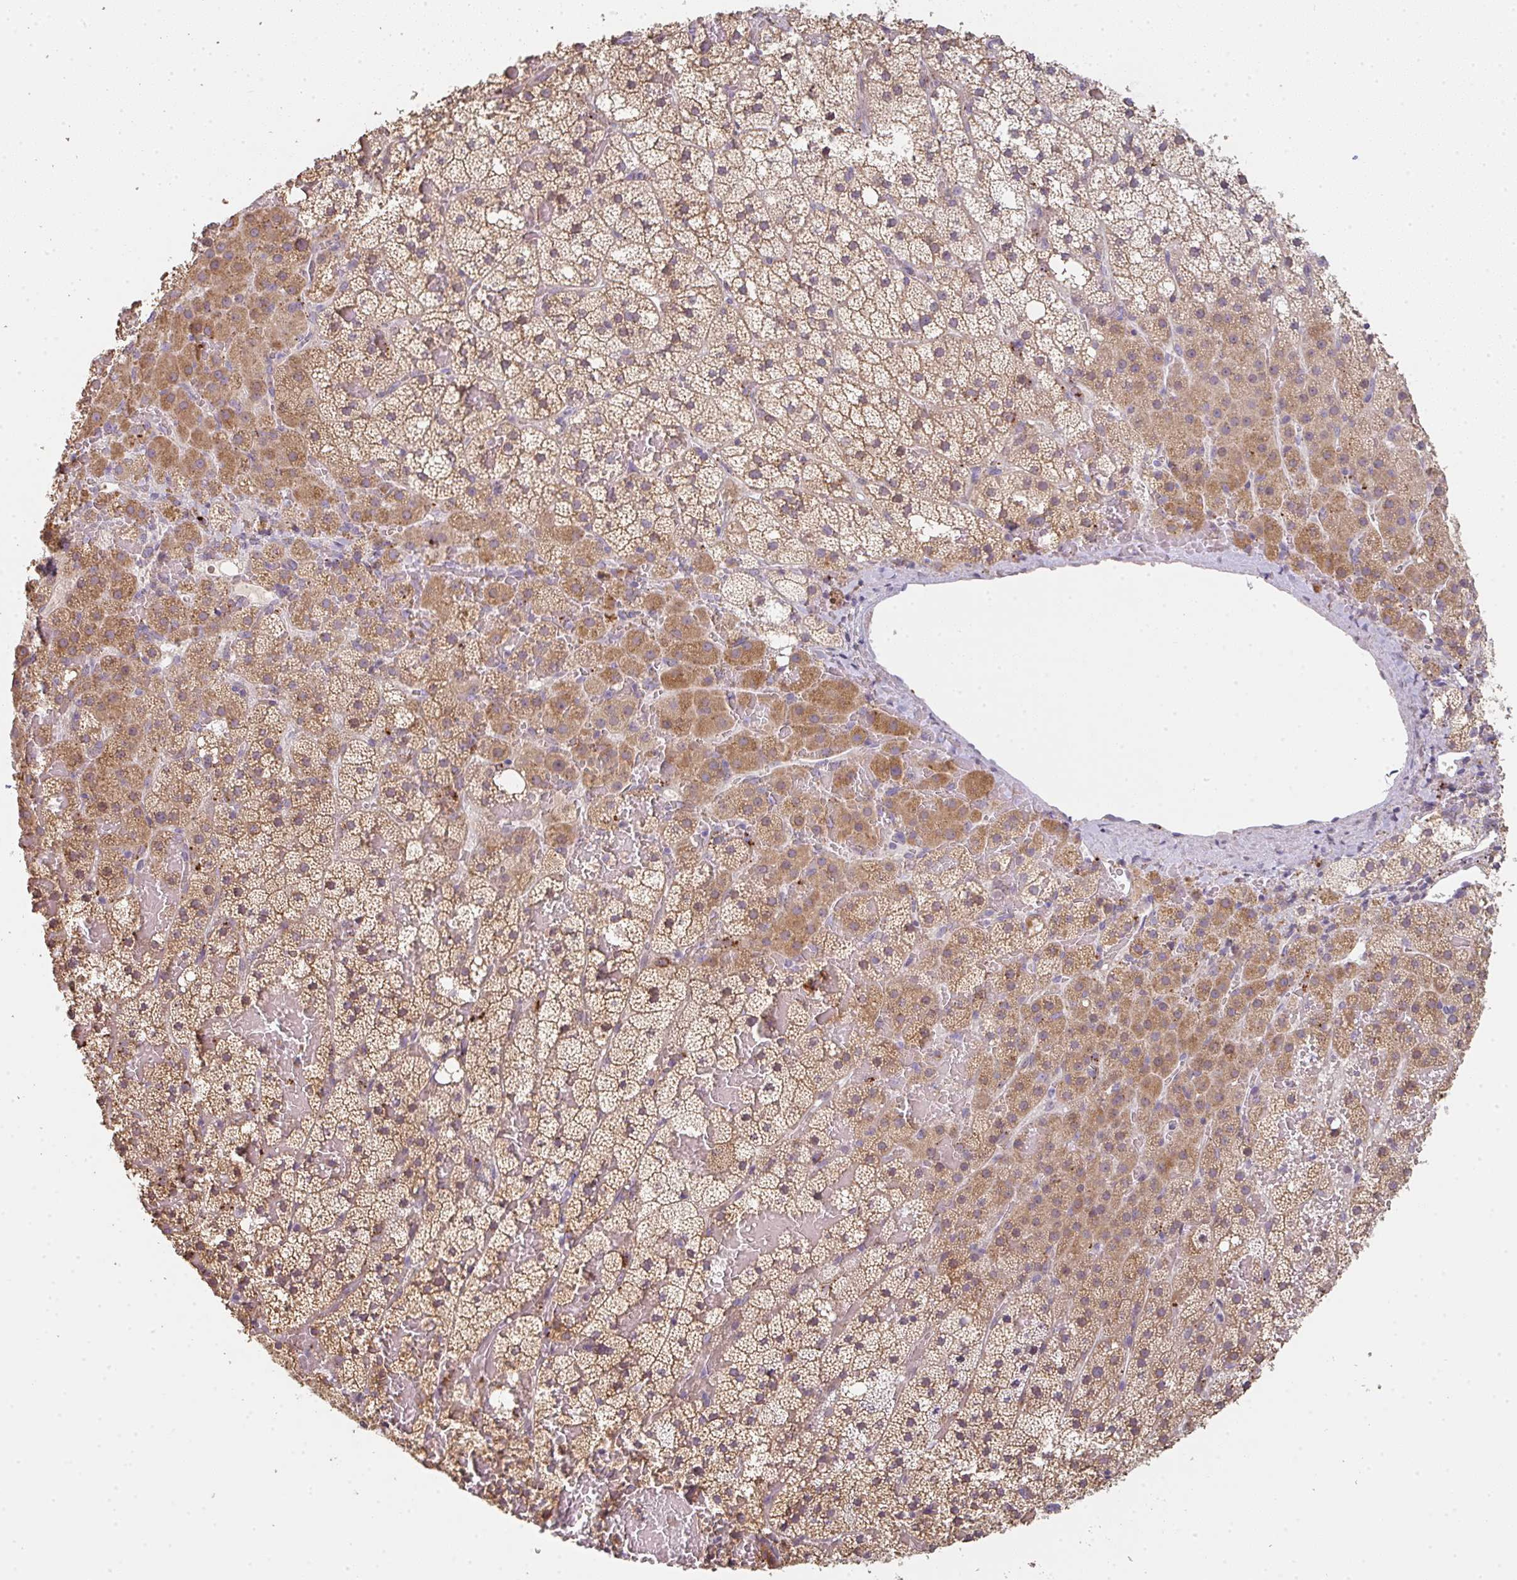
{"staining": {"intensity": "moderate", "quantity": ">75%", "location": "cytoplasmic/membranous"}, "tissue": "adrenal gland", "cell_type": "Glandular cells", "image_type": "normal", "snomed": [{"axis": "morphology", "description": "Normal tissue, NOS"}, {"axis": "topography", "description": "Adrenal gland"}], "caption": "This photomicrograph reveals immunohistochemistry (IHC) staining of normal human adrenal gland, with medium moderate cytoplasmic/membranous positivity in approximately >75% of glandular cells.", "gene": "TMEM237", "patient": {"sex": "male", "age": 53}}